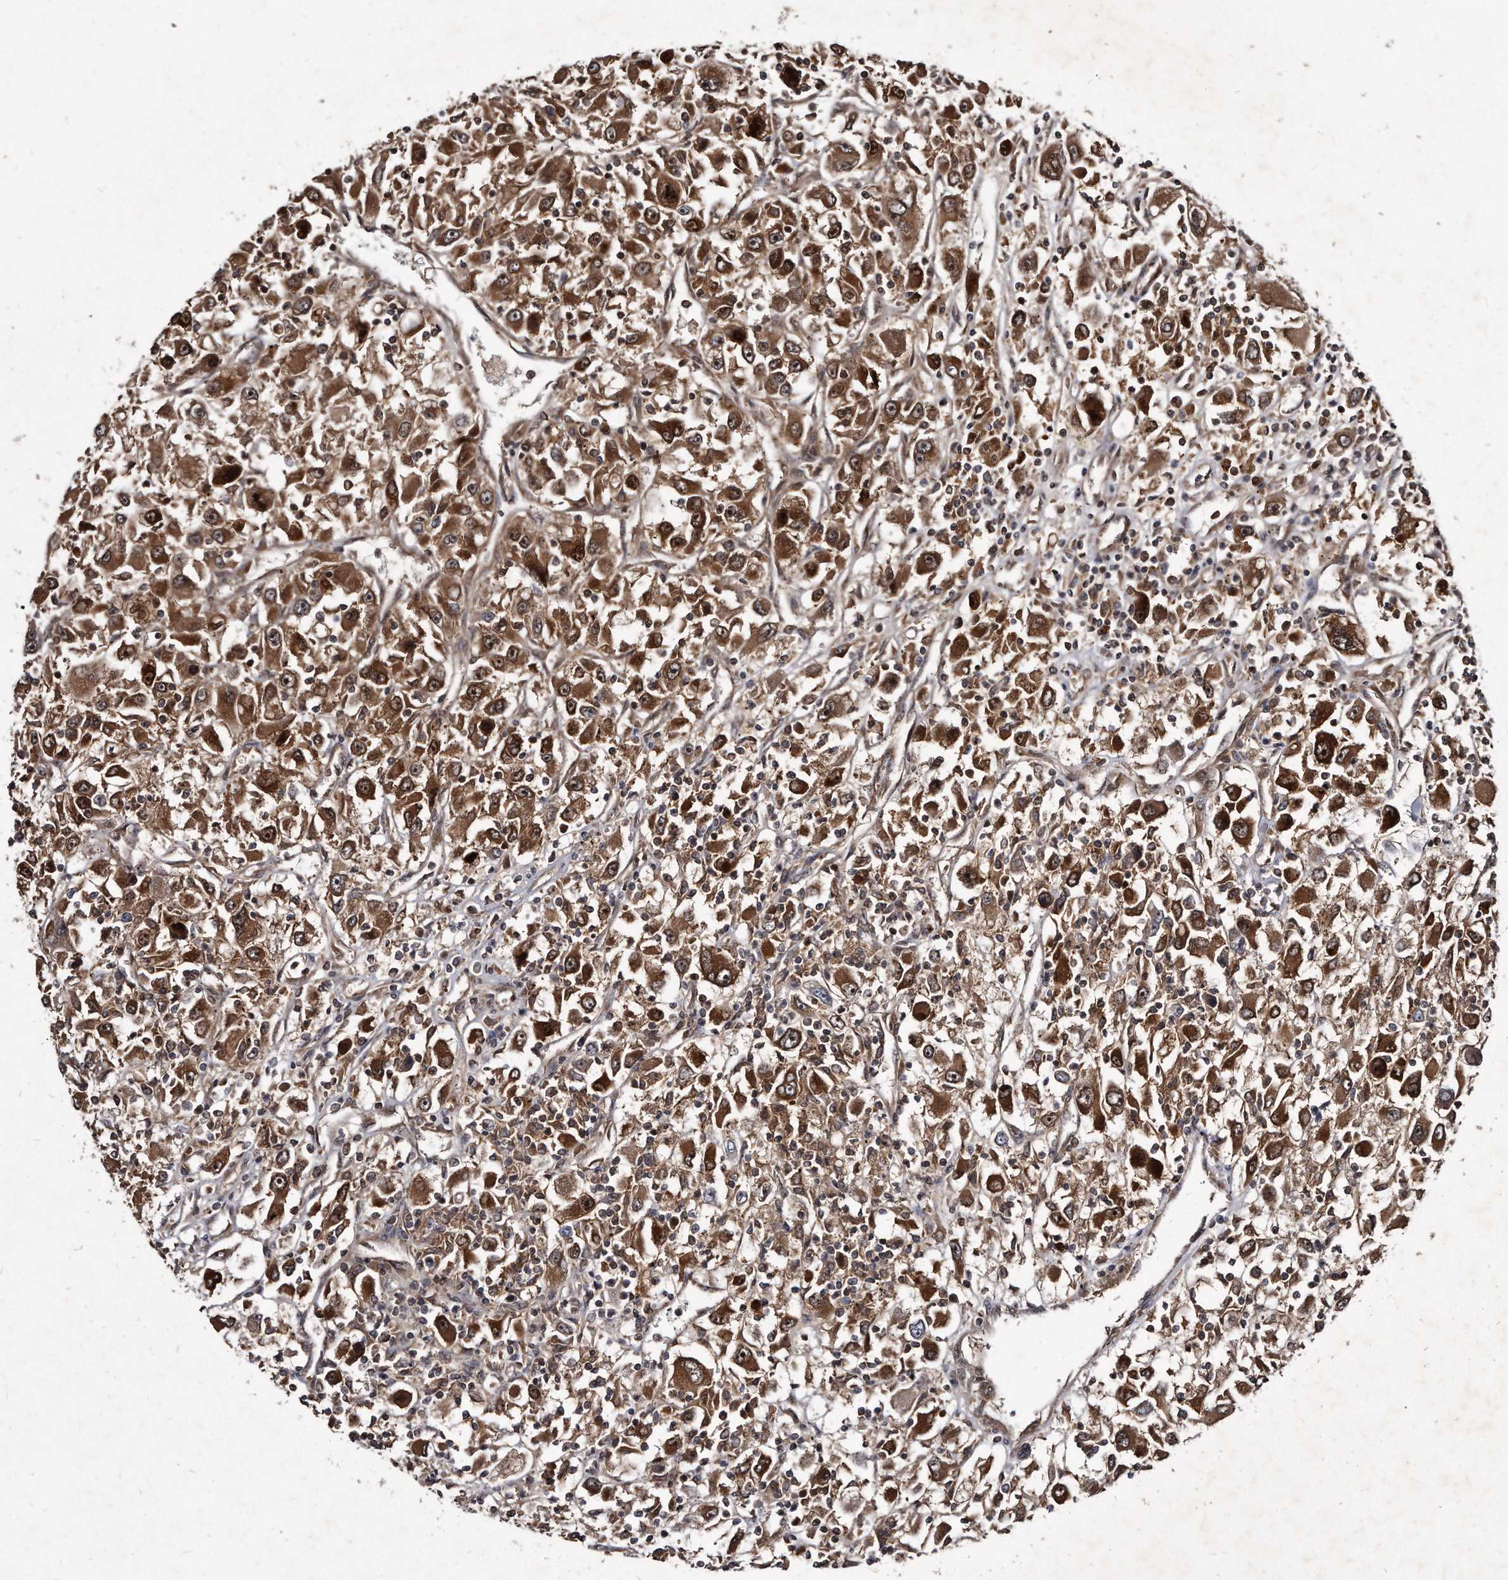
{"staining": {"intensity": "strong", "quantity": ">75%", "location": "cytoplasmic/membranous,nuclear"}, "tissue": "renal cancer", "cell_type": "Tumor cells", "image_type": "cancer", "snomed": [{"axis": "morphology", "description": "Adenocarcinoma, NOS"}, {"axis": "topography", "description": "Kidney"}], "caption": "The photomicrograph displays staining of renal cancer, revealing strong cytoplasmic/membranous and nuclear protein staining (brown color) within tumor cells.", "gene": "FAM136A", "patient": {"sex": "female", "age": 52}}